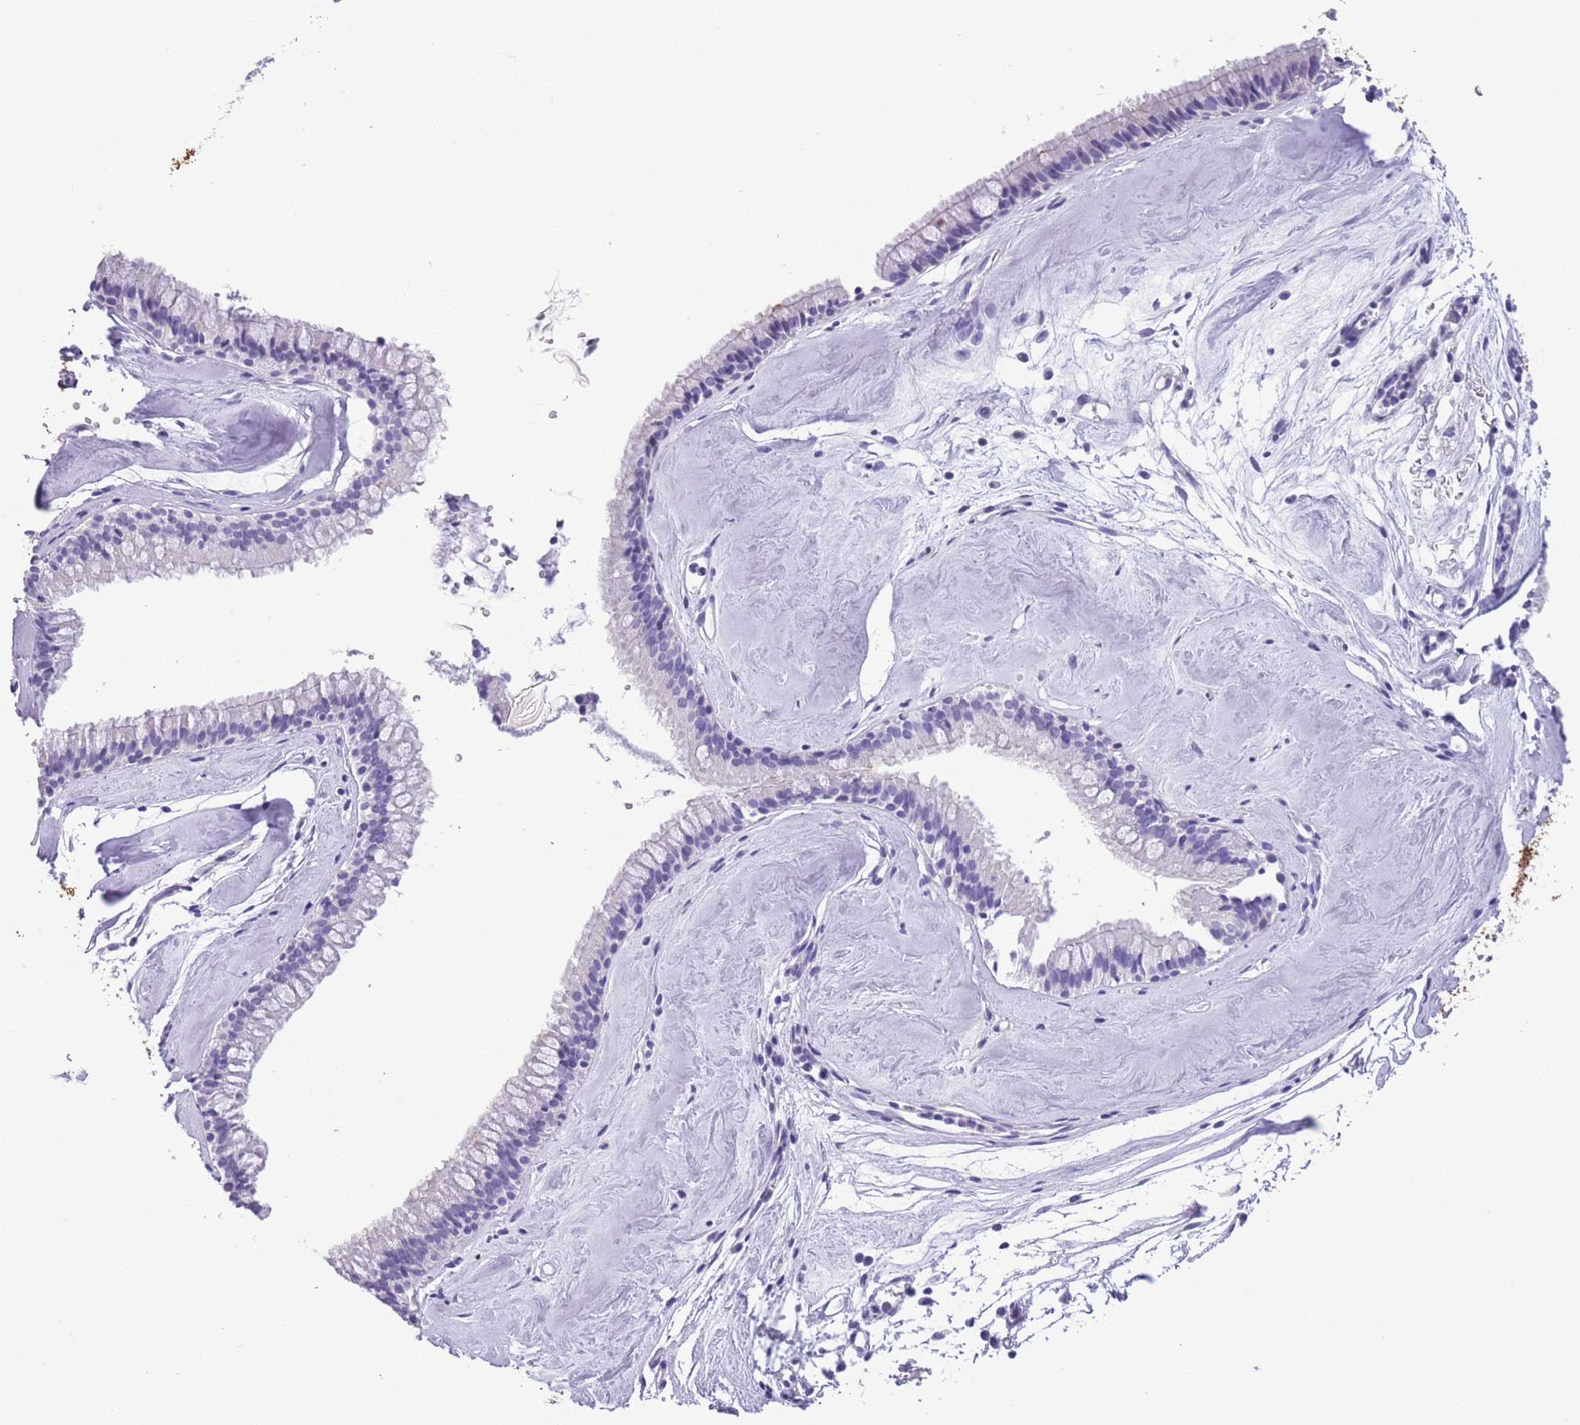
{"staining": {"intensity": "negative", "quantity": "none", "location": "none"}, "tissue": "nasopharynx", "cell_type": "Respiratory epithelial cells", "image_type": "normal", "snomed": [{"axis": "morphology", "description": "Normal tissue, NOS"}, {"axis": "topography", "description": "Nasopharynx"}], "caption": "A photomicrograph of nasopharynx stained for a protein reveals no brown staining in respiratory epithelial cells.", "gene": "RAI2", "patient": {"sex": "male", "age": 65}}